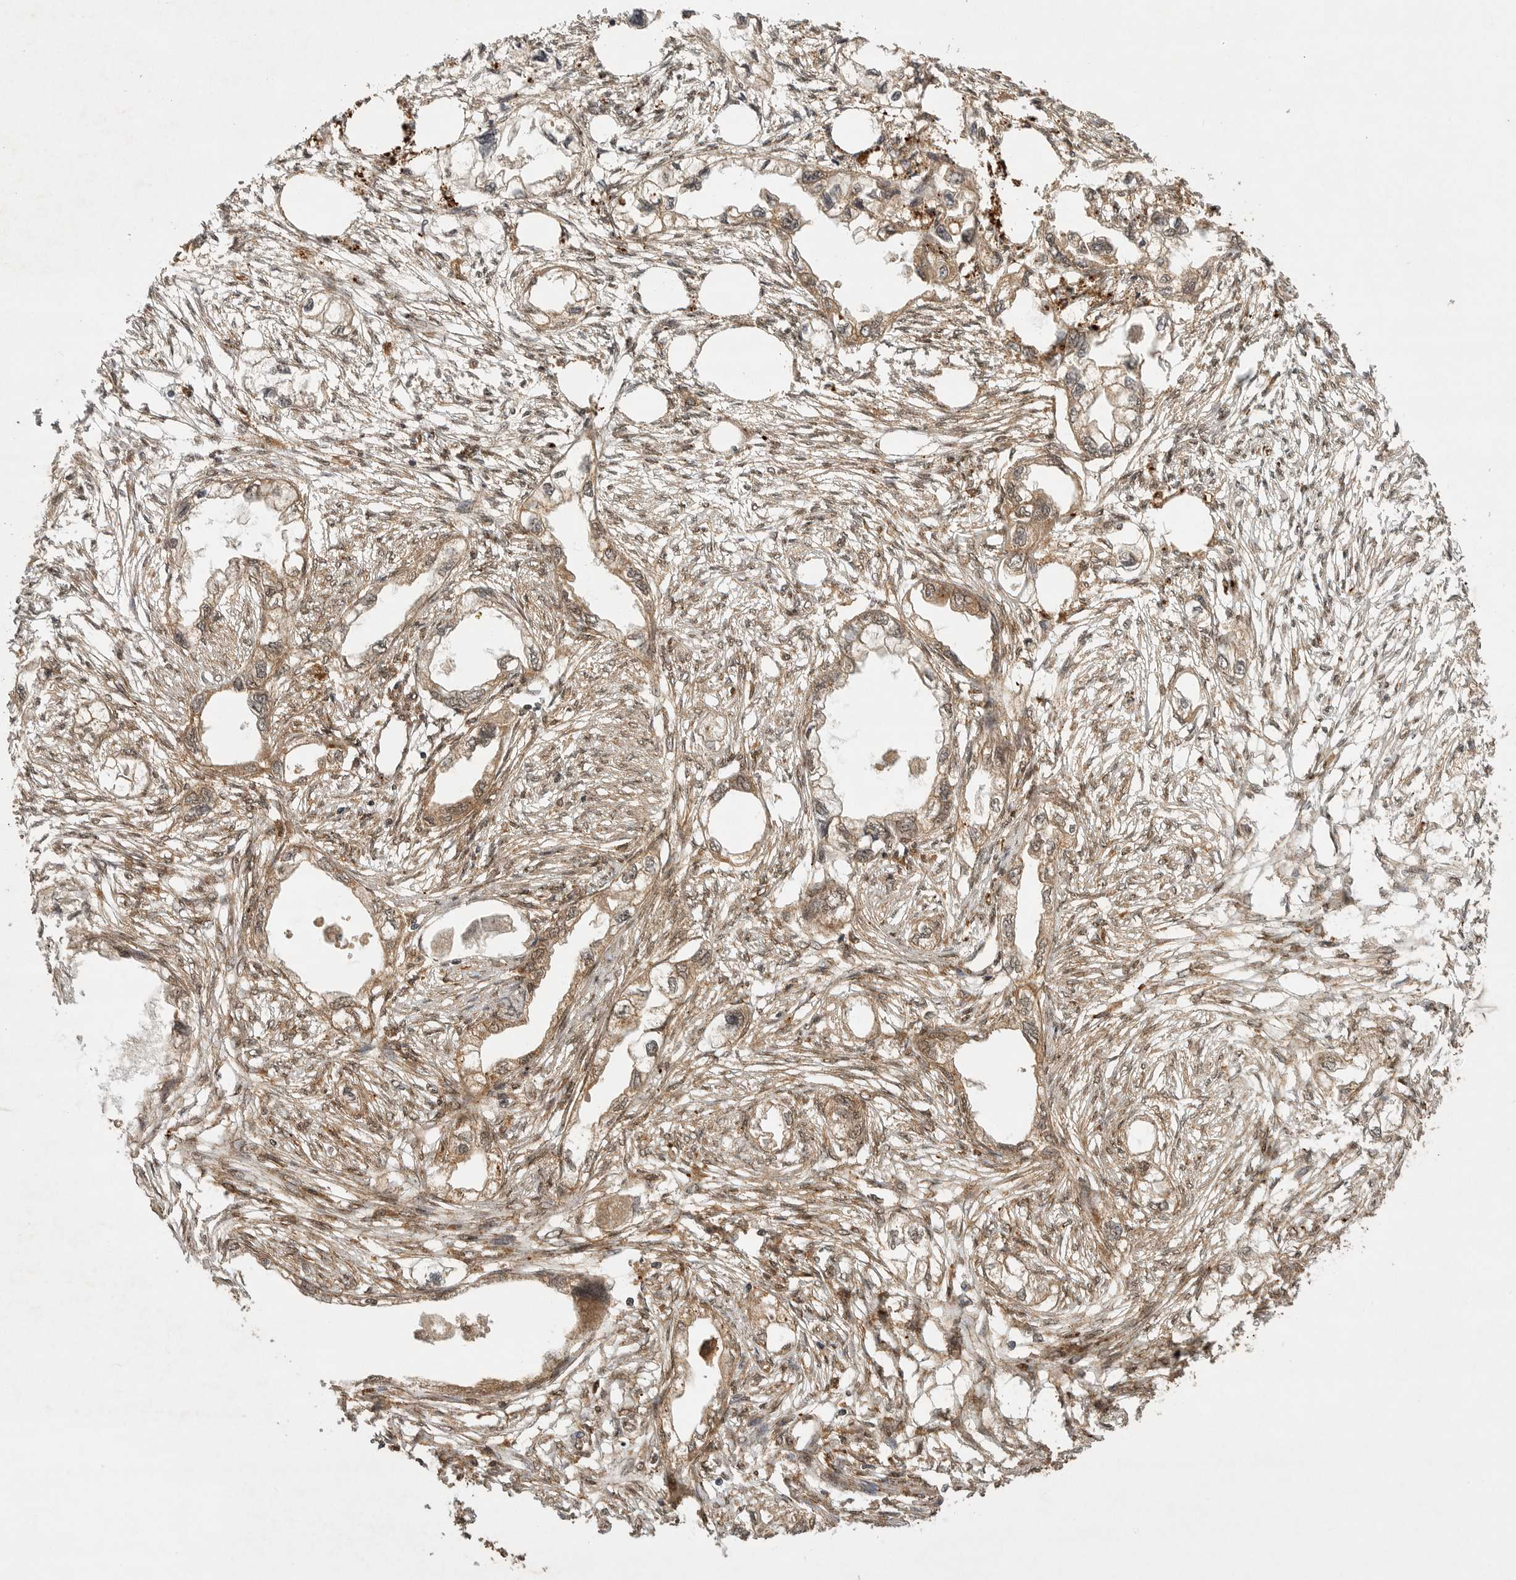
{"staining": {"intensity": "moderate", "quantity": ">75%", "location": "cytoplasmic/membranous,nuclear"}, "tissue": "endometrial cancer", "cell_type": "Tumor cells", "image_type": "cancer", "snomed": [{"axis": "morphology", "description": "Adenocarcinoma, NOS"}, {"axis": "morphology", "description": "Adenocarcinoma, metastatic, NOS"}, {"axis": "topography", "description": "Adipose tissue"}, {"axis": "topography", "description": "Endometrium"}], "caption": "An image of human adenocarcinoma (endometrial) stained for a protein reveals moderate cytoplasmic/membranous and nuclear brown staining in tumor cells.", "gene": "ICOSLG", "patient": {"sex": "female", "age": 67}}